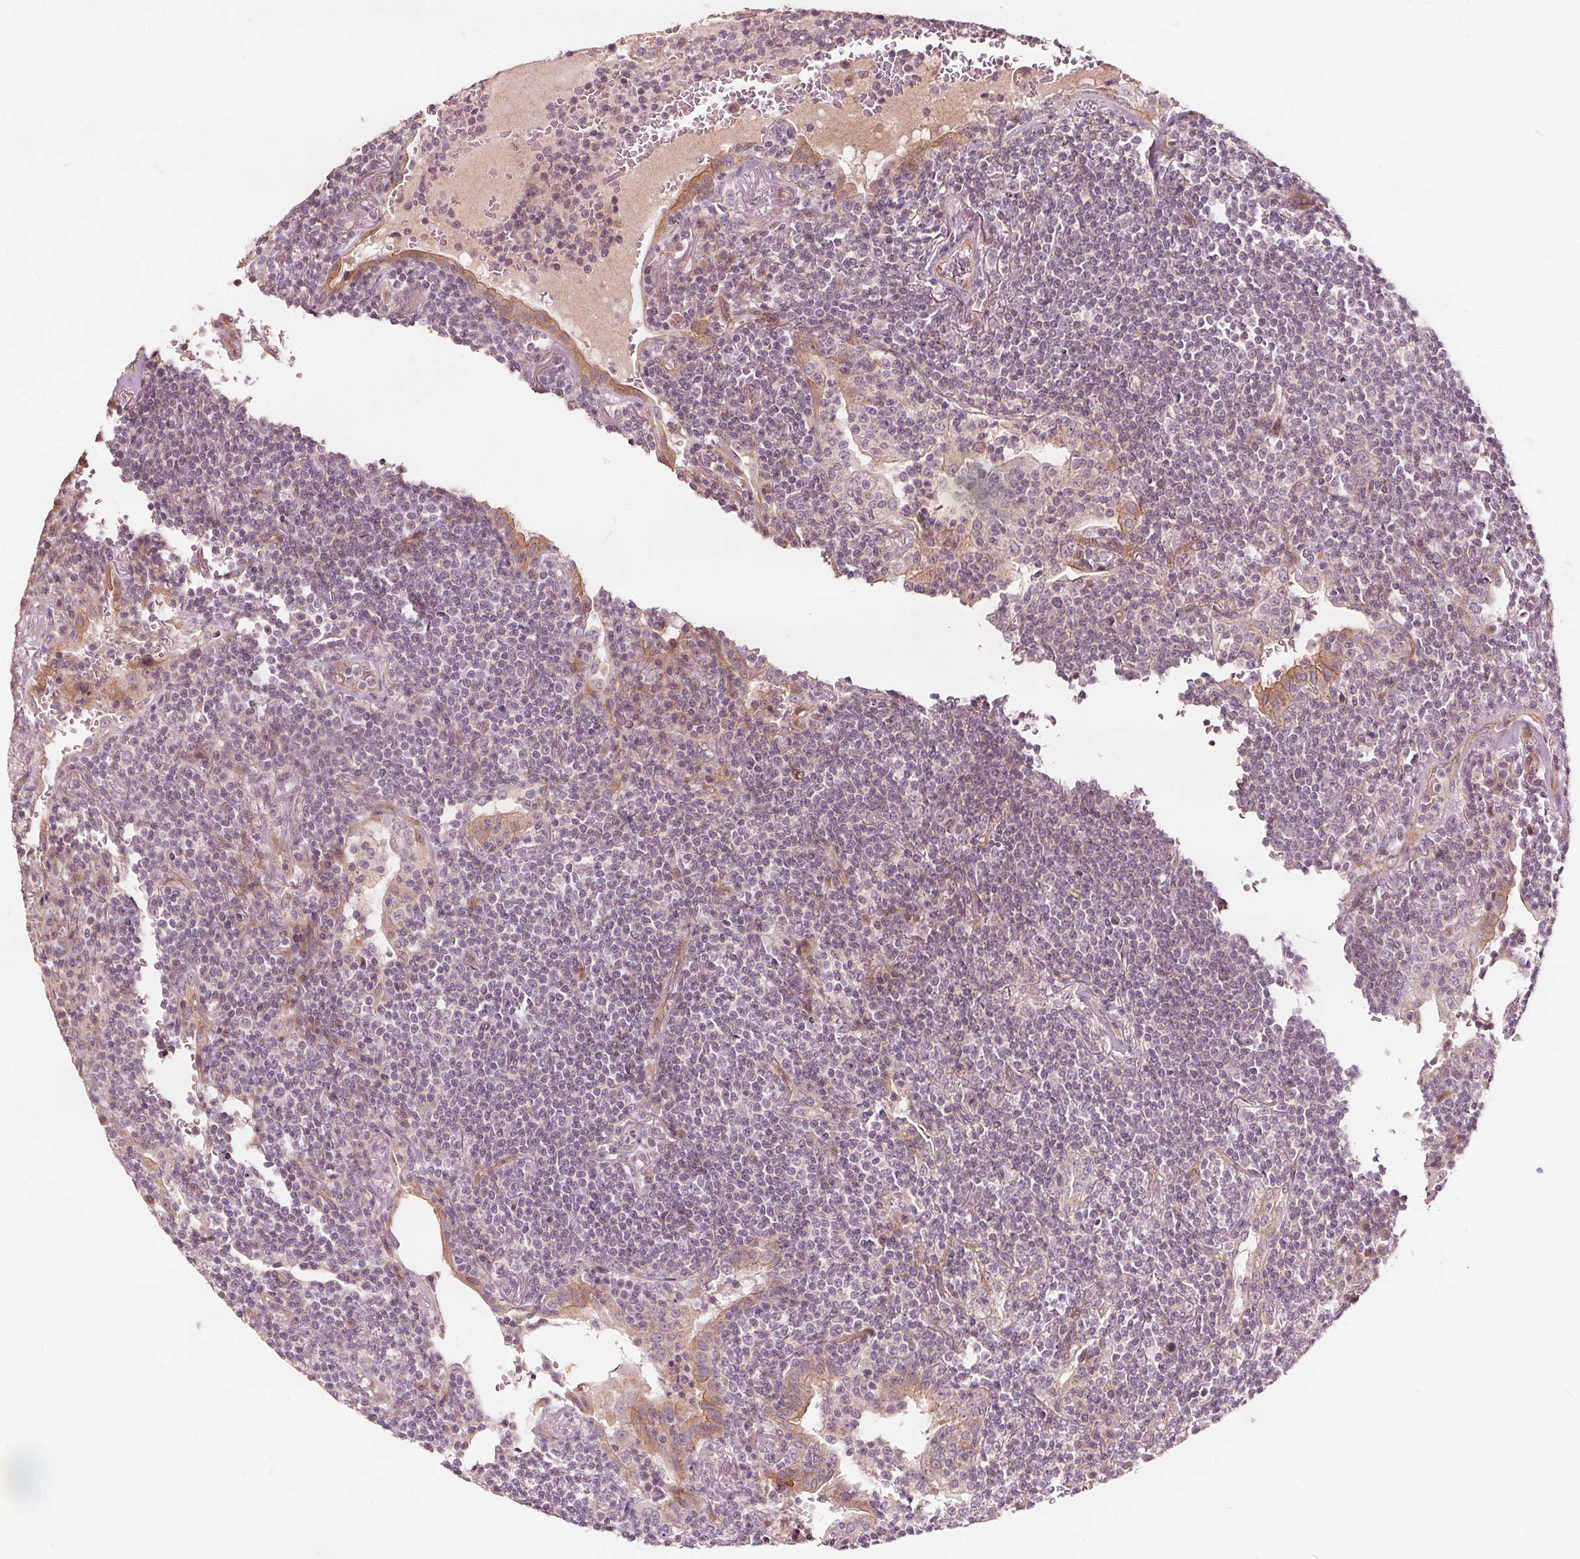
{"staining": {"intensity": "negative", "quantity": "none", "location": "none"}, "tissue": "lymphoma", "cell_type": "Tumor cells", "image_type": "cancer", "snomed": [{"axis": "morphology", "description": "Malignant lymphoma, non-Hodgkin's type, Low grade"}, {"axis": "topography", "description": "Lung"}], "caption": "IHC histopathology image of neoplastic tissue: human lymphoma stained with DAB reveals no significant protein staining in tumor cells.", "gene": "PTPRT", "patient": {"sex": "female", "age": 71}}